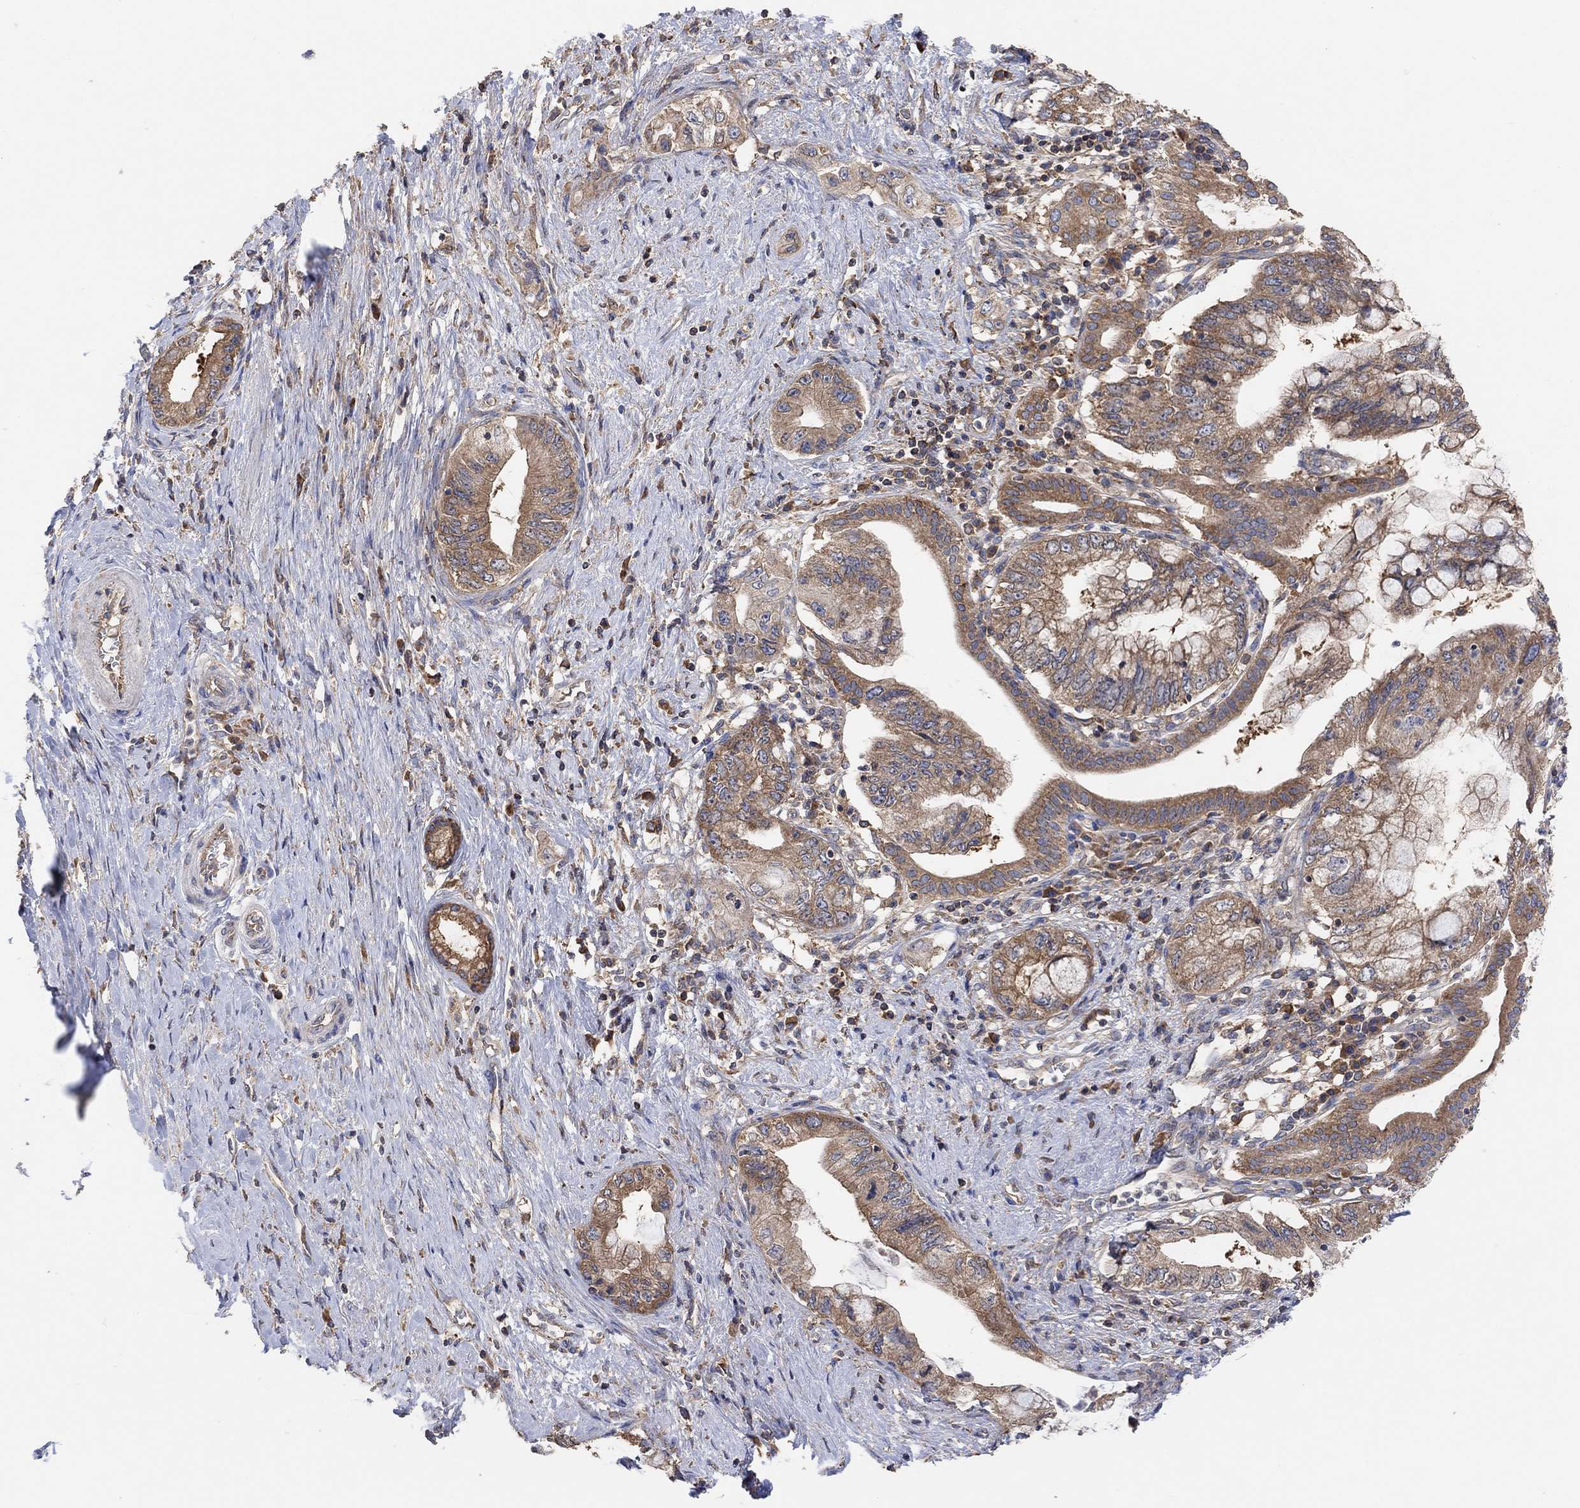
{"staining": {"intensity": "moderate", "quantity": ">75%", "location": "cytoplasmic/membranous"}, "tissue": "pancreatic cancer", "cell_type": "Tumor cells", "image_type": "cancer", "snomed": [{"axis": "morphology", "description": "Adenocarcinoma, NOS"}, {"axis": "topography", "description": "Pancreas"}], "caption": "Brown immunohistochemical staining in human pancreatic cancer exhibits moderate cytoplasmic/membranous expression in about >75% of tumor cells.", "gene": "BLOC1S3", "patient": {"sex": "female", "age": 73}}